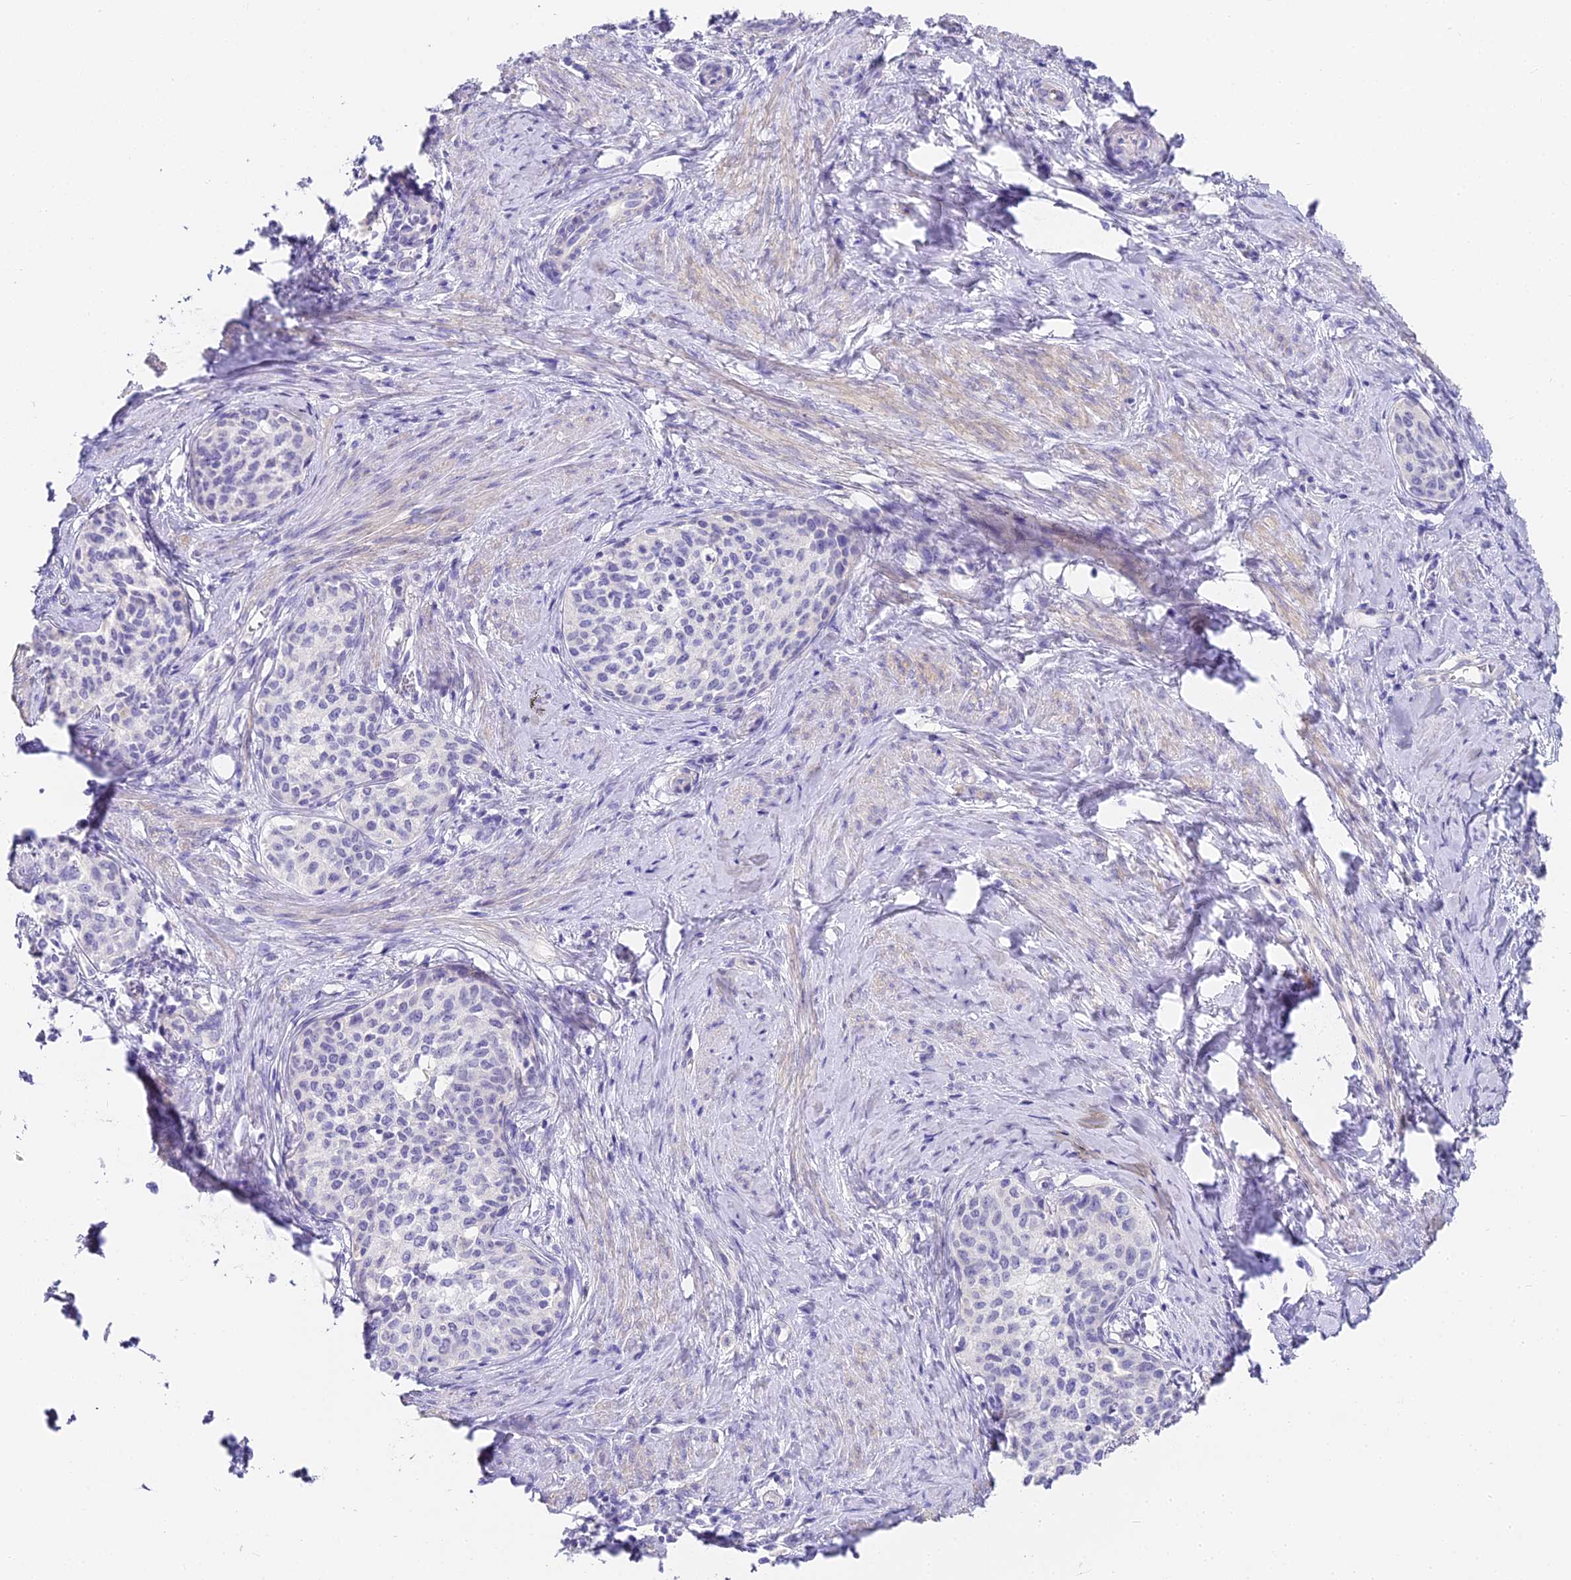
{"staining": {"intensity": "negative", "quantity": "none", "location": "none"}, "tissue": "cervical cancer", "cell_type": "Tumor cells", "image_type": "cancer", "snomed": [{"axis": "morphology", "description": "Squamous cell carcinoma, NOS"}, {"axis": "morphology", "description": "Adenocarcinoma, NOS"}, {"axis": "topography", "description": "Cervix"}], "caption": "Immunohistochemistry image of human cervical adenocarcinoma stained for a protein (brown), which exhibits no positivity in tumor cells.", "gene": "ABHD14A-ACY1", "patient": {"sex": "female", "age": 52}}